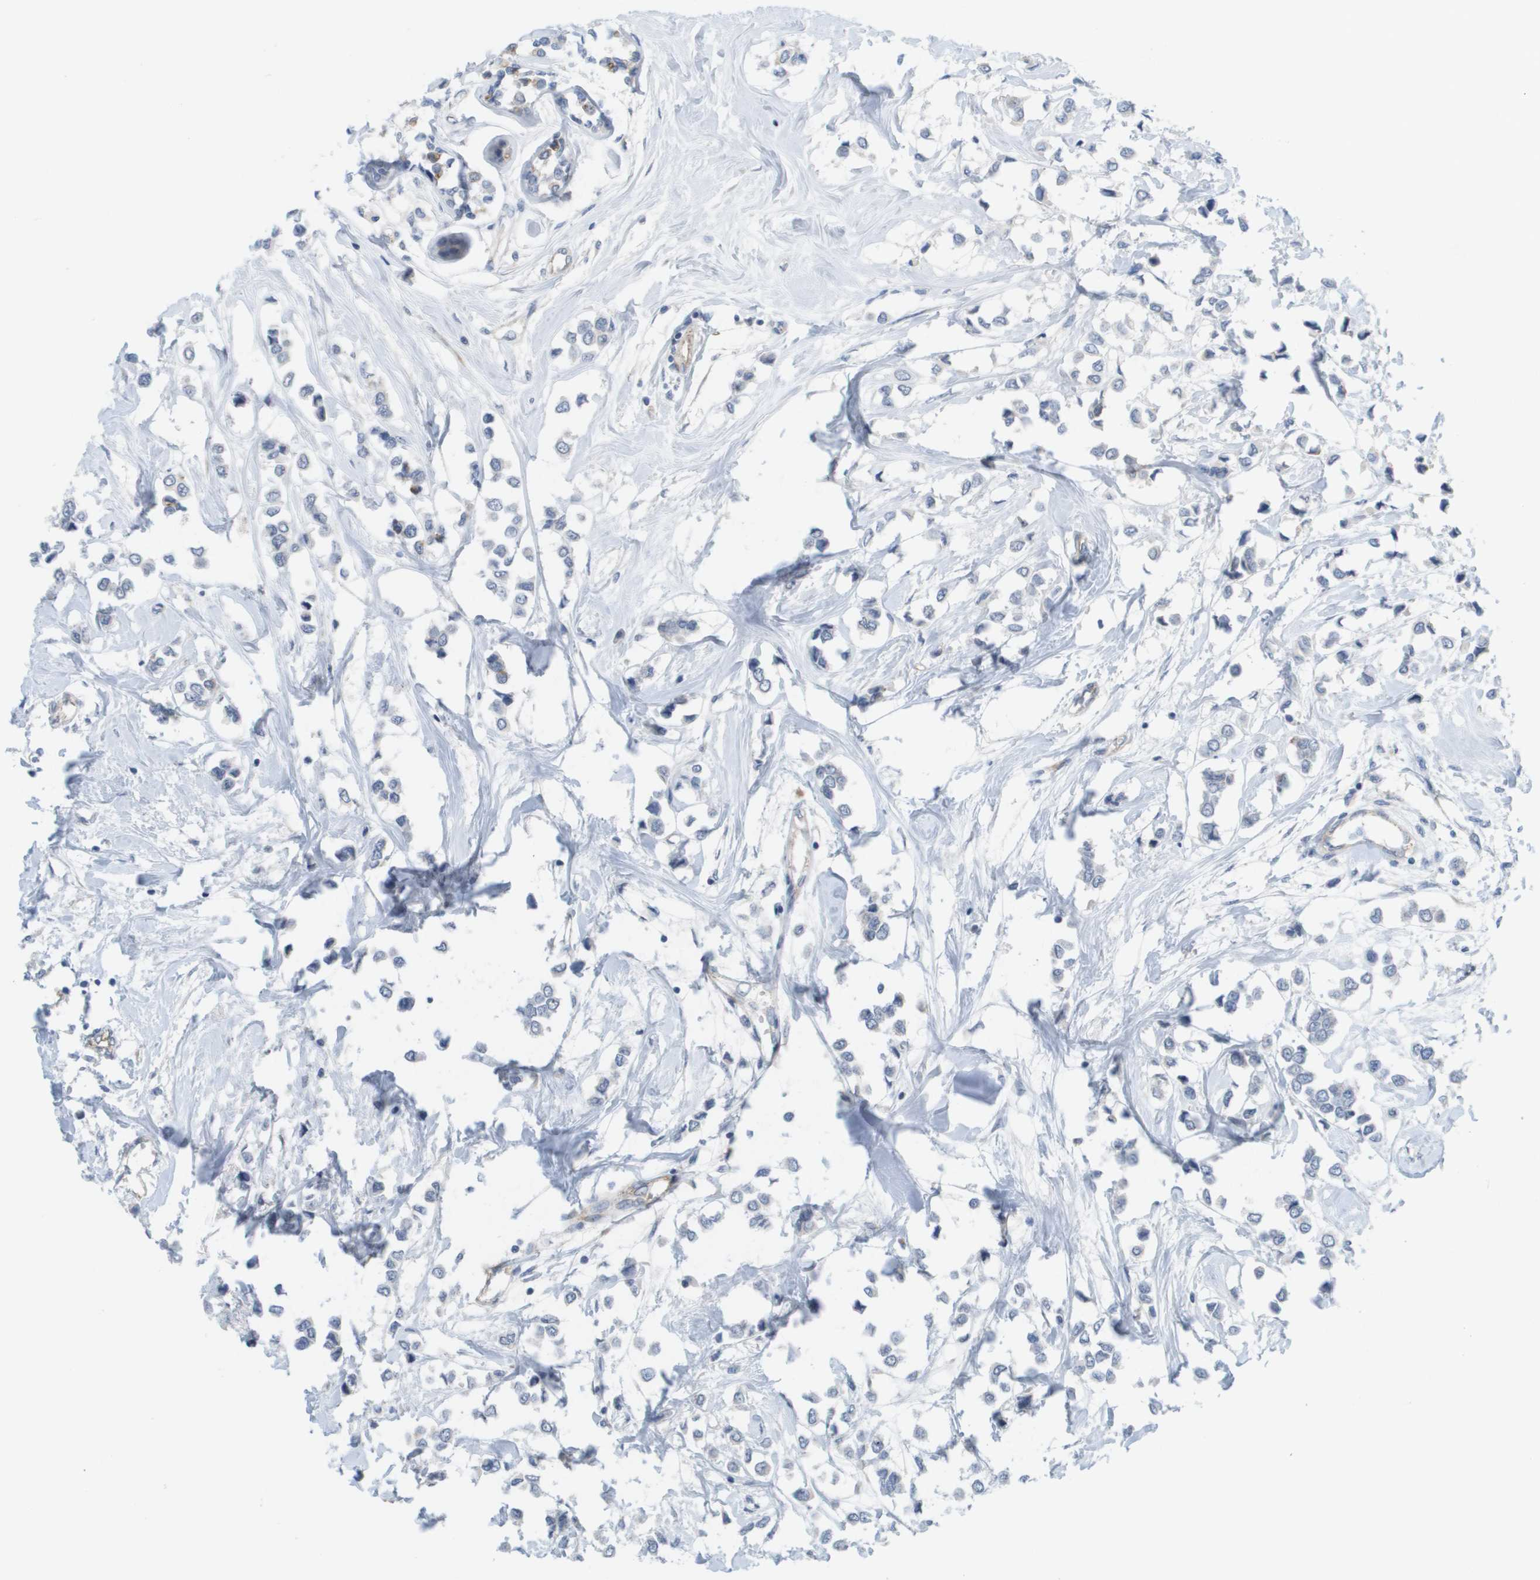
{"staining": {"intensity": "negative", "quantity": "none", "location": "none"}, "tissue": "breast cancer", "cell_type": "Tumor cells", "image_type": "cancer", "snomed": [{"axis": "morphology", "description": "Lobular carcinoma"}, {"axis": "topography", "description": "Breast"}], "caption": "Immunohistochemistry (IHC) photomicrograph of neoplastic tissue: human breast cancer stained with DAB (3,3'-diaminobenzidine) exhibits no significant protein expression in tumor cells.", "gene": "ANGPT2", "patient": {"sex": "female", "age": 51}}